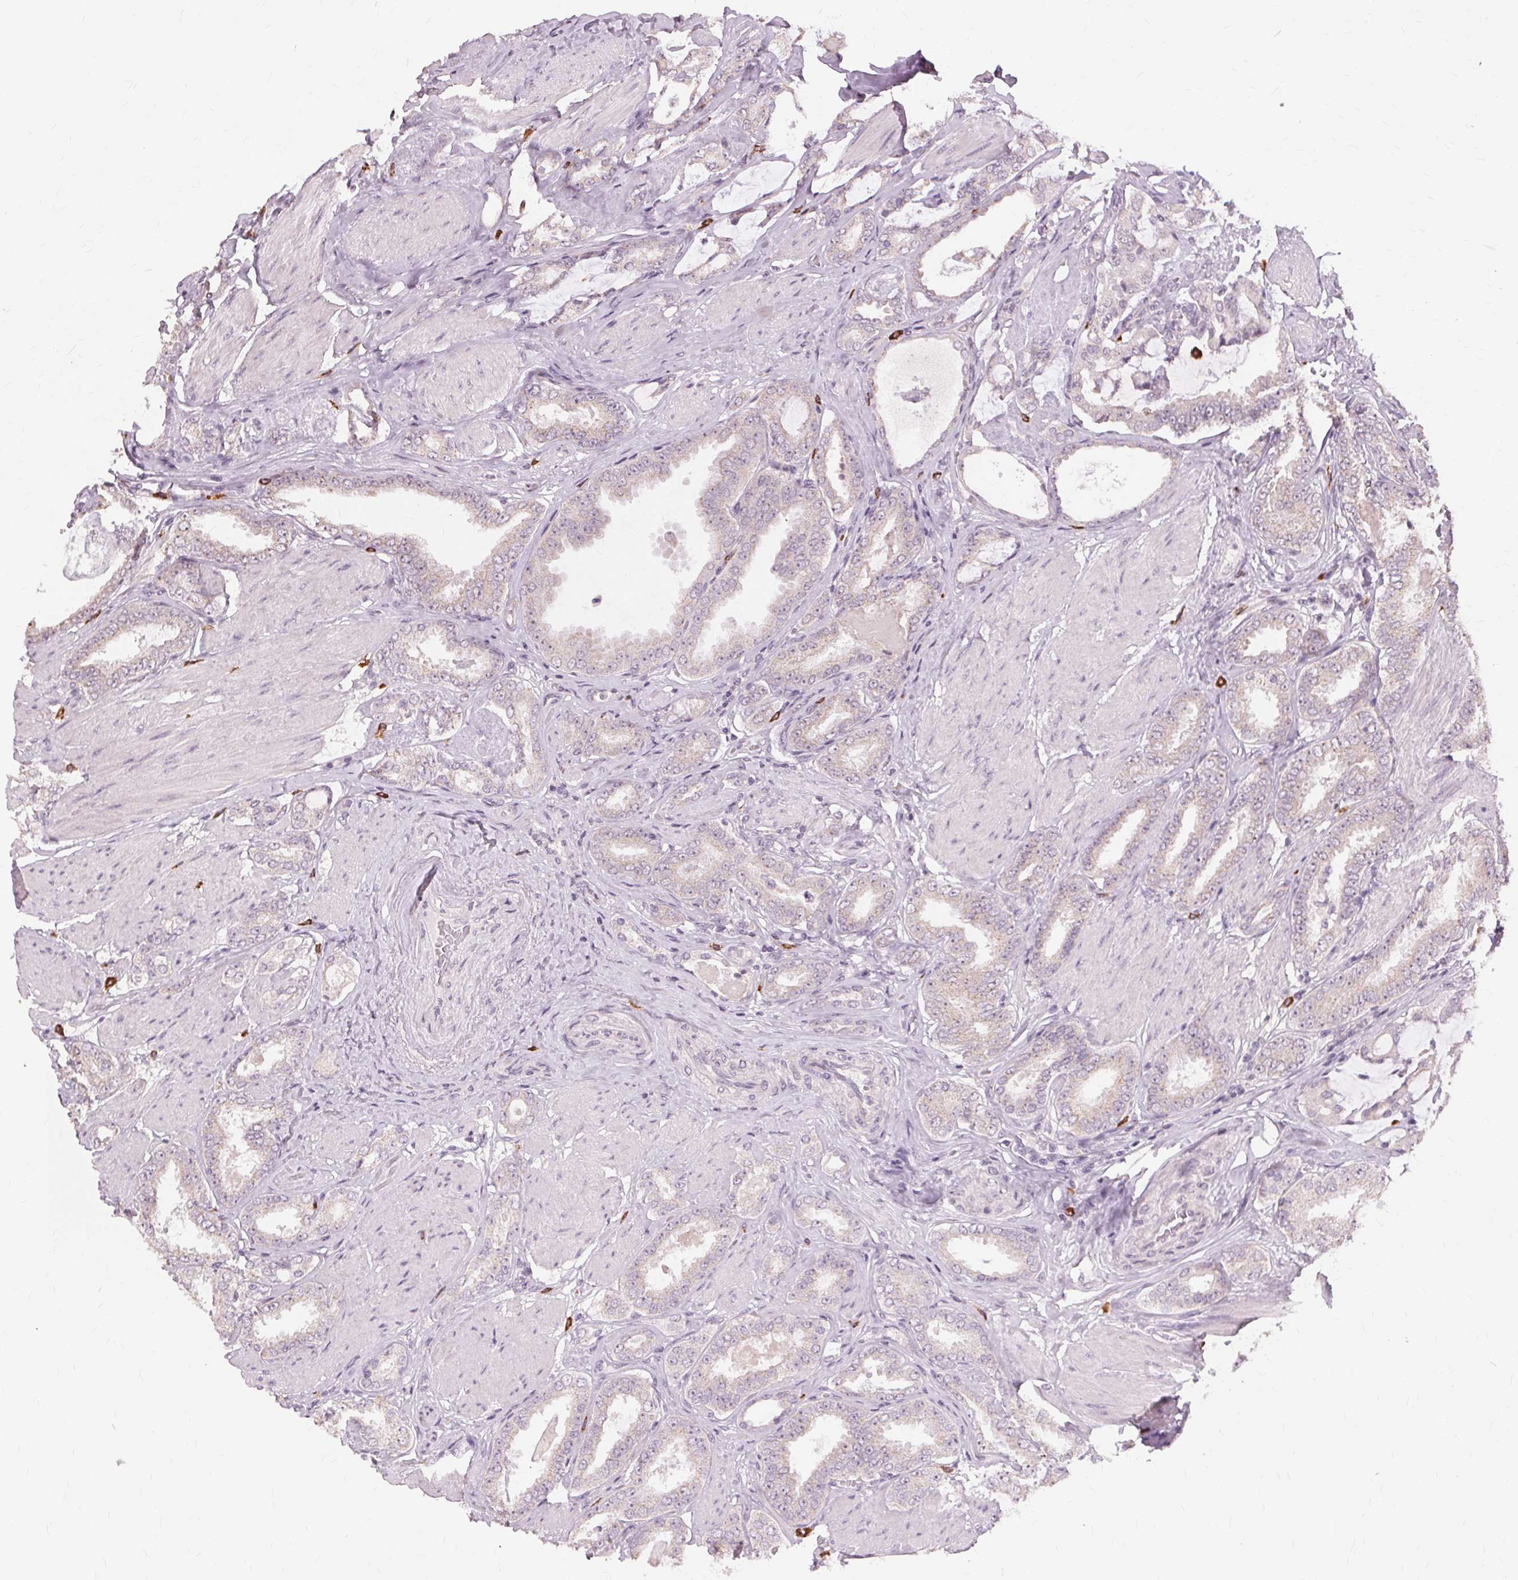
{"staining": {"intensity": "weak", "quantity": "<25%", "location": "cytoplasmic/membranous"}, "tissue": "prostate cancer", "cell_type": "Tumor cells", "image_type": "cancer", "snomed": [{"axis": "morphology", "description": "Adenocarcinoma, High grade"}, {"axis": "topography", "description": "Prostate"}], "caption": "Prostate cancer (high-grade adenocarcinoma) was stained to show a protein in brown. There is no significant staining in tumor cells. Nuclei are stained in blue.", "gene": "SIGLEC6", "patient": {"sex": "male", "age": 63}}